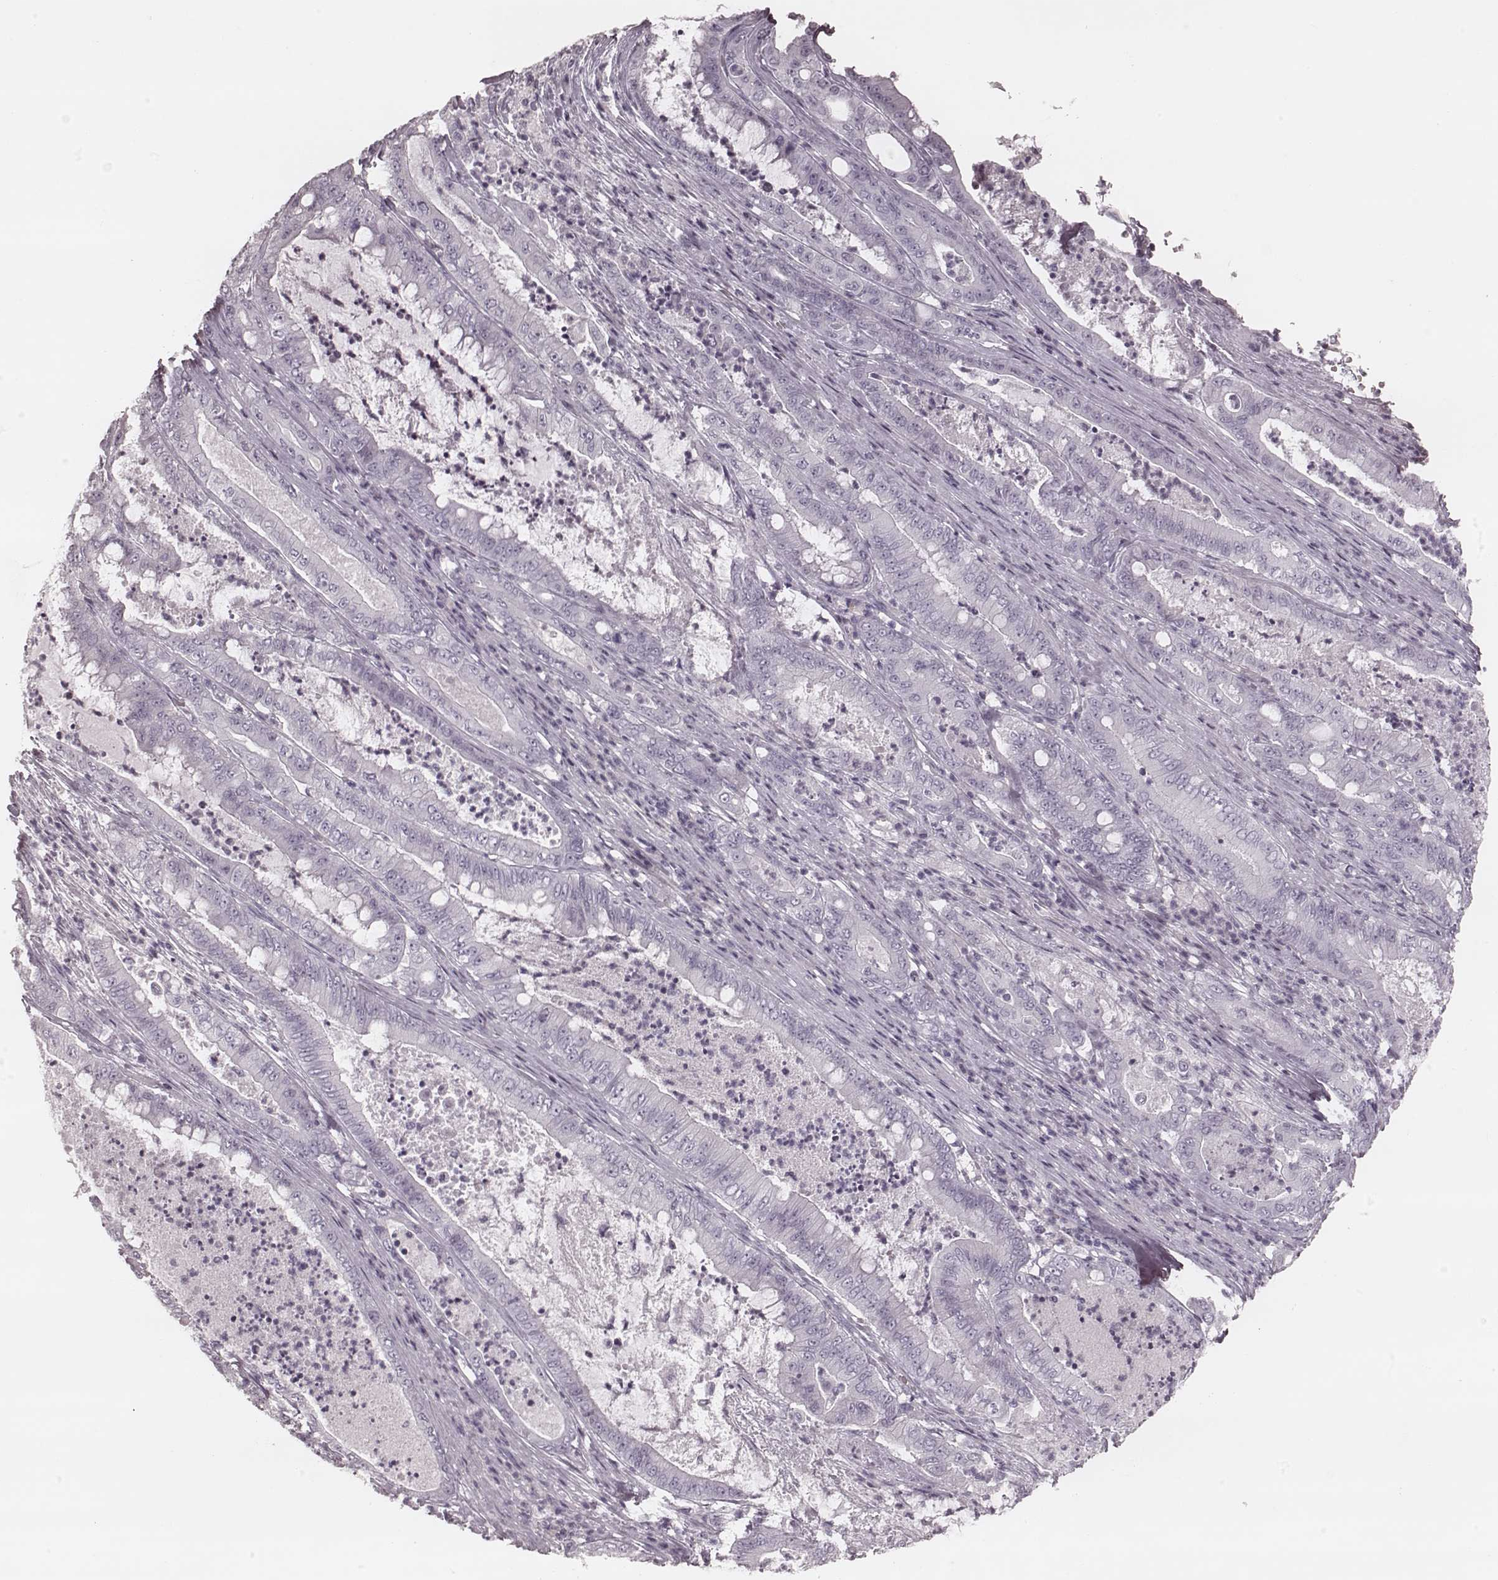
{"staining": {"intensity": "negative", "quantity": "none", "location": "none"}, "tissue": "pancreatic cancer", "cell_type": "Tumor cells", "image_type": "cancer", "snomed": [{"axis": "morphology", "description": "Adenocarcinoma, NOS"}, {"axis": "topography", "description": "Pancreas"}], "caption": "IHC image of neoplastic tissue: human adenocarcinoma (pancreatic) stained with DAB (3,3'-diaminobenzidine) displays no significant protein positivity in tumor cells. Nuclei are stained in blue.", "gene": "KRT74", "patient": {"sex": "male", "age": 71}}